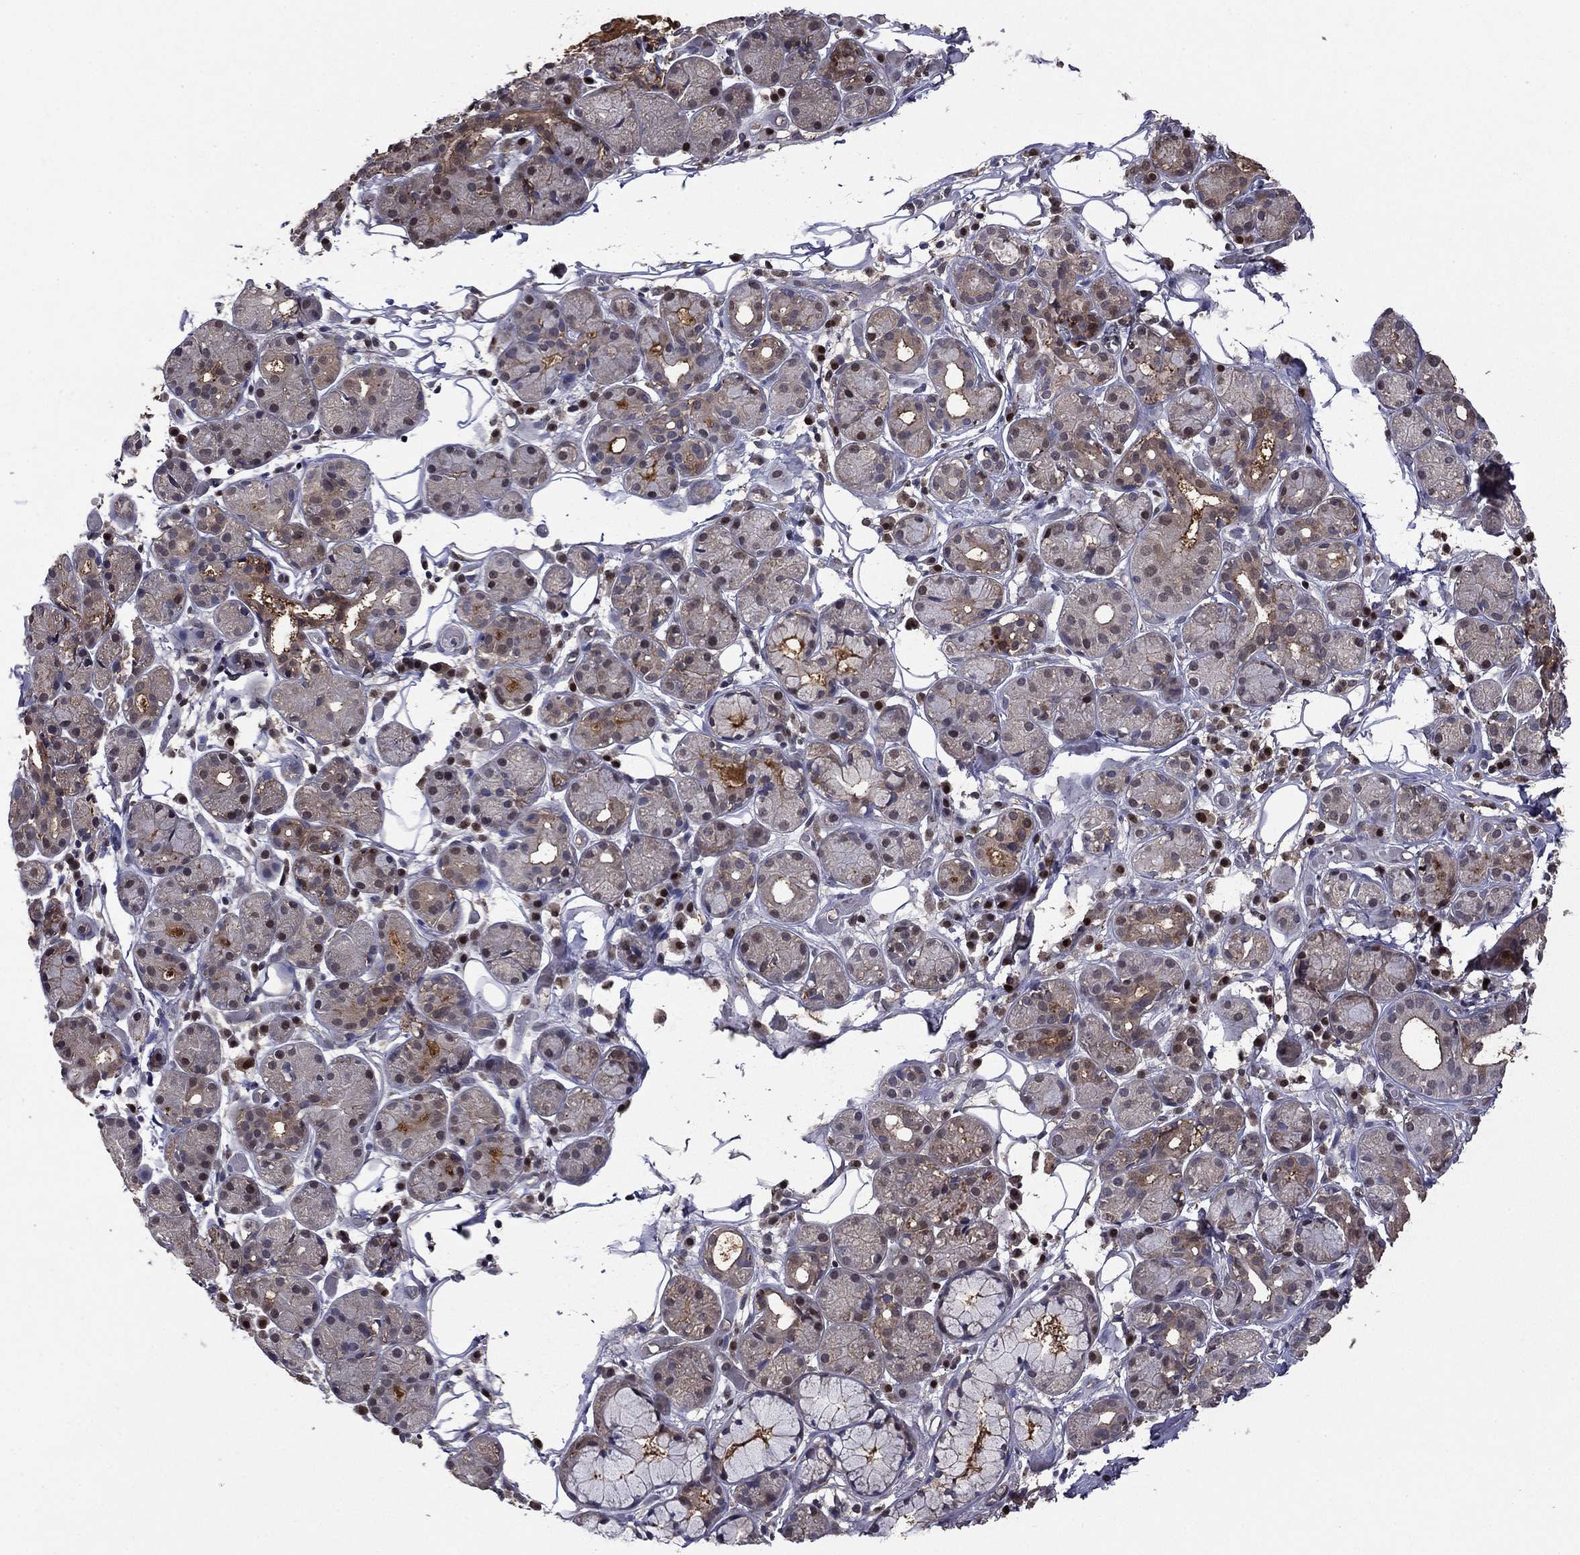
{"staining": {"intensity": "moderate", "quantity": "<25%", "location": "nuclear"}, "tissue": "salivary gland", "cell_type": "Glandular cells", "image_type": "normal", "snomed": [{"axis": "morphology", "description": "Normal tissue, NOS"}, {"axis": "topography", "description": "Salivary gland"}, {"axis": "topography", "description": "Peripheral nerve tissue"}], "caption": "Glandular cells reveal low levels of moderate nuclear staining in about <25% of cells in normal salivary gland. (DAB (3,3'-diaminobenzidine) = brown stain, brightfield microscopy at high magnification).", "gene": "APPBP2", "patient": {"sex": "male", "age": 71}}